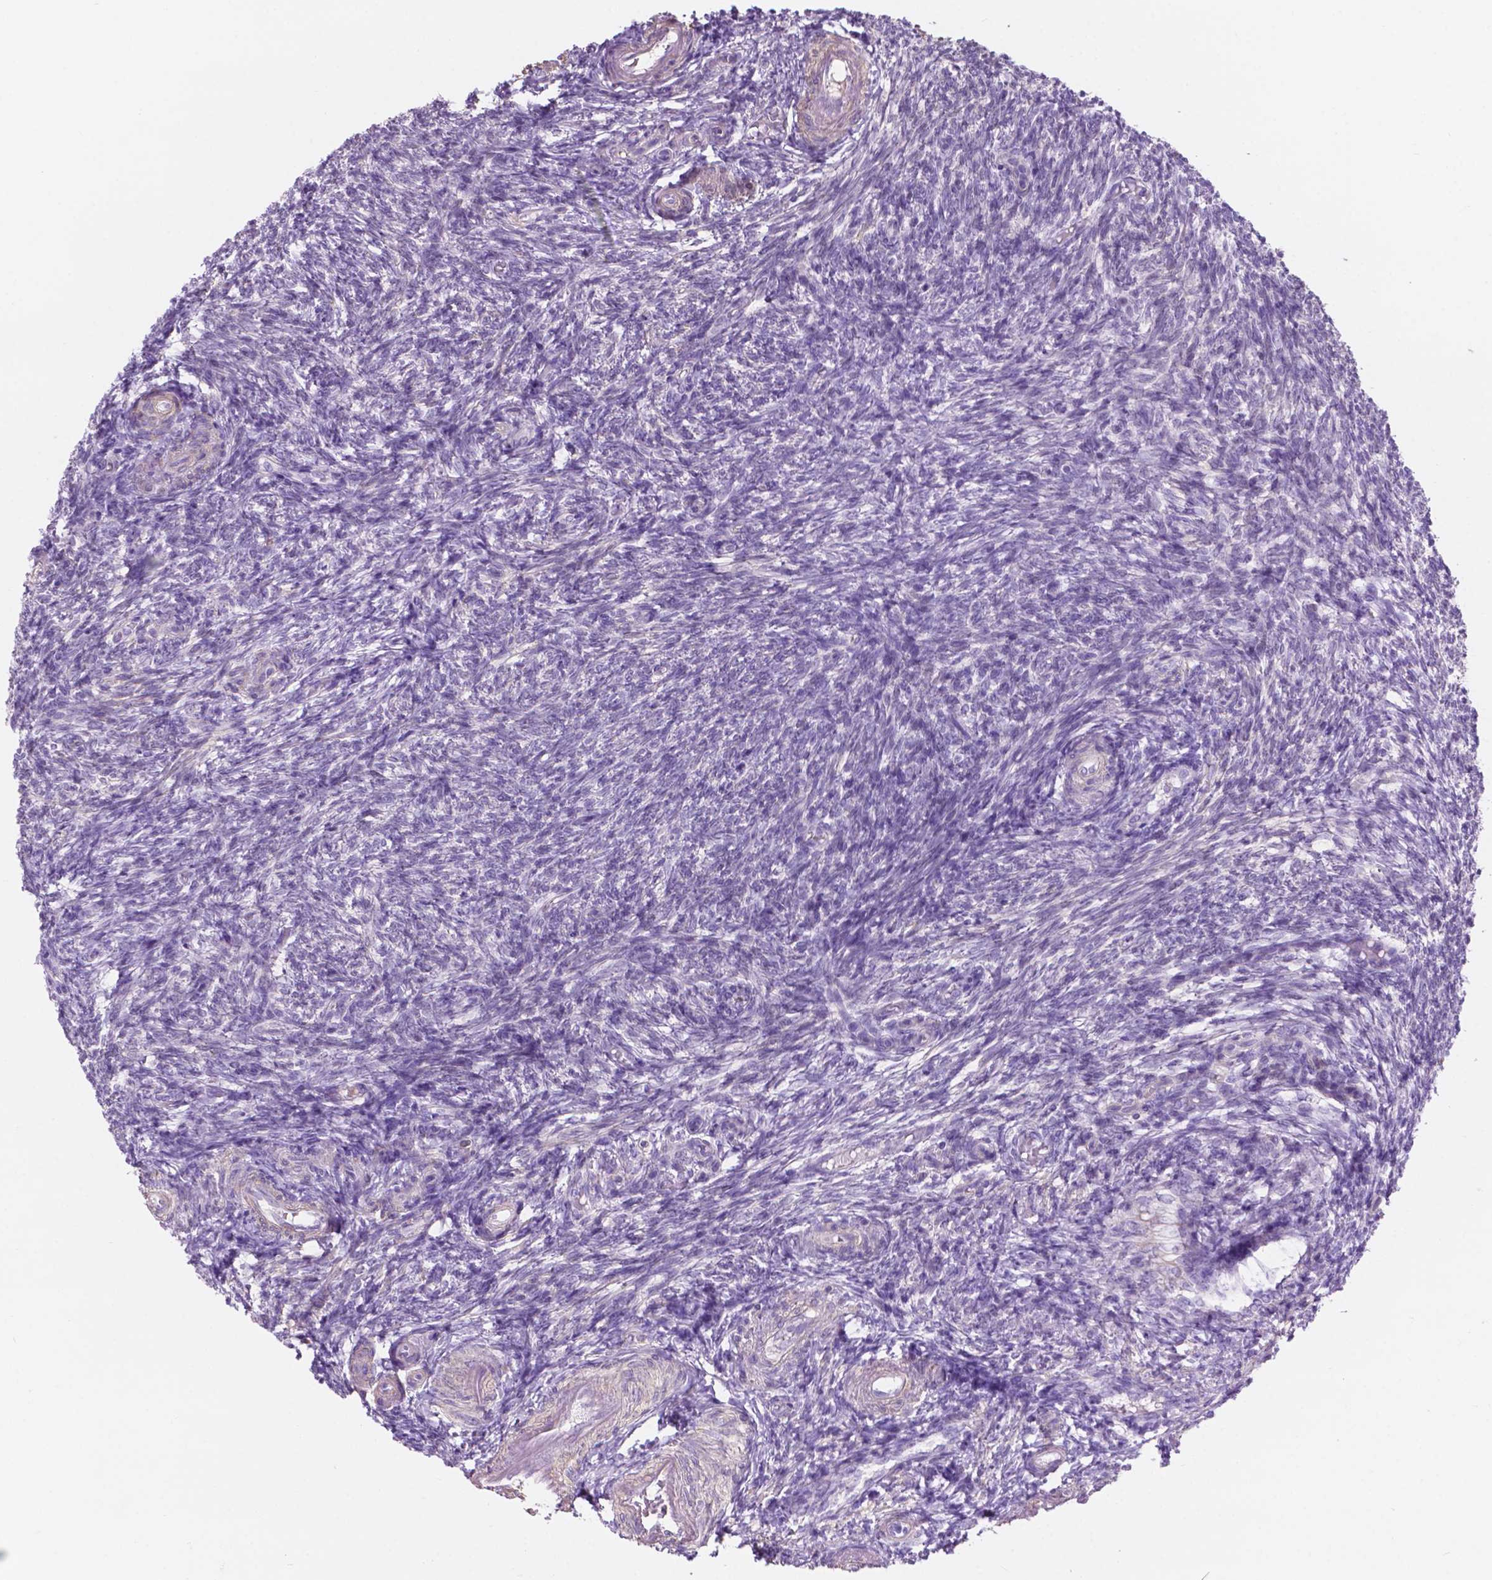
{"staining": {"intensity": "negative", "quantity": "none", "location": "none"}, "tissue": "ovary", "cell_type": "Follicle cells", "image_type": "normal", "snomed": [{"axis": "morphology", "description": "Normal tissue, NOS"}, {"axis": "topography", "description": "Ovary"}], "caption": "IHC of unremarkable human ovary exhibits no staining in follicle cells.", "gene": "ACY3", "patient": {"sex": "female", "age": 39}}